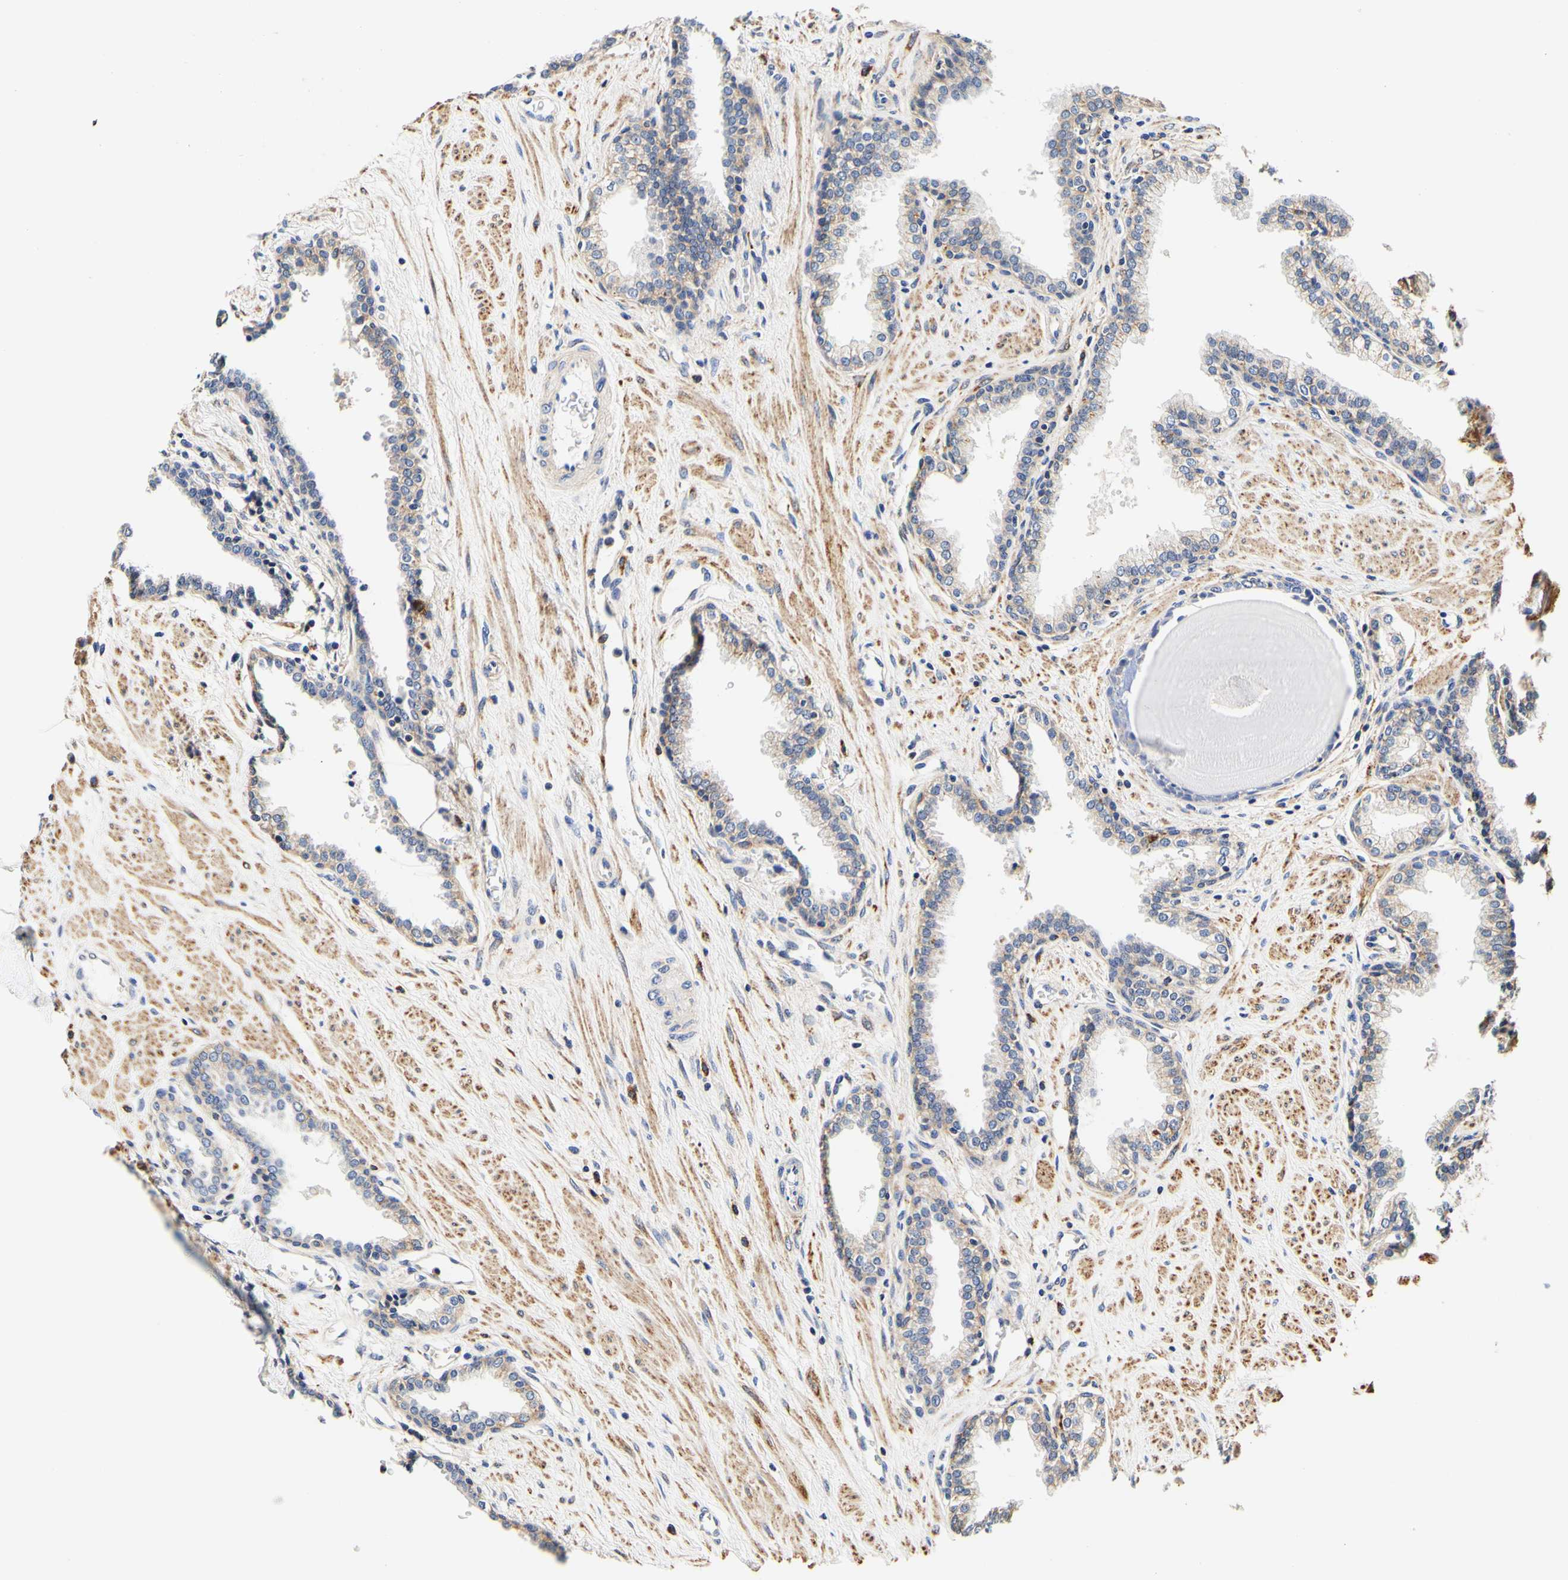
{"staining": {"intensity": "moderate", "quantity": "25%-75%", "location": "cytoplasmic/membranous"}, "tissue": "prostate", "cell_type": "Glandular cells", "image_type": "normal", "snomed": [{"axis": "morphology", "description": "Normal tissue, NOS"}, {"axis": "topography", "description": "Prostate"}], "caption": "Human prostate stained with a protein marker demonstrates moderate staining in glandular cells.", "gene": "CAMK4", "patient": {"sex": "male", "age": 51}}